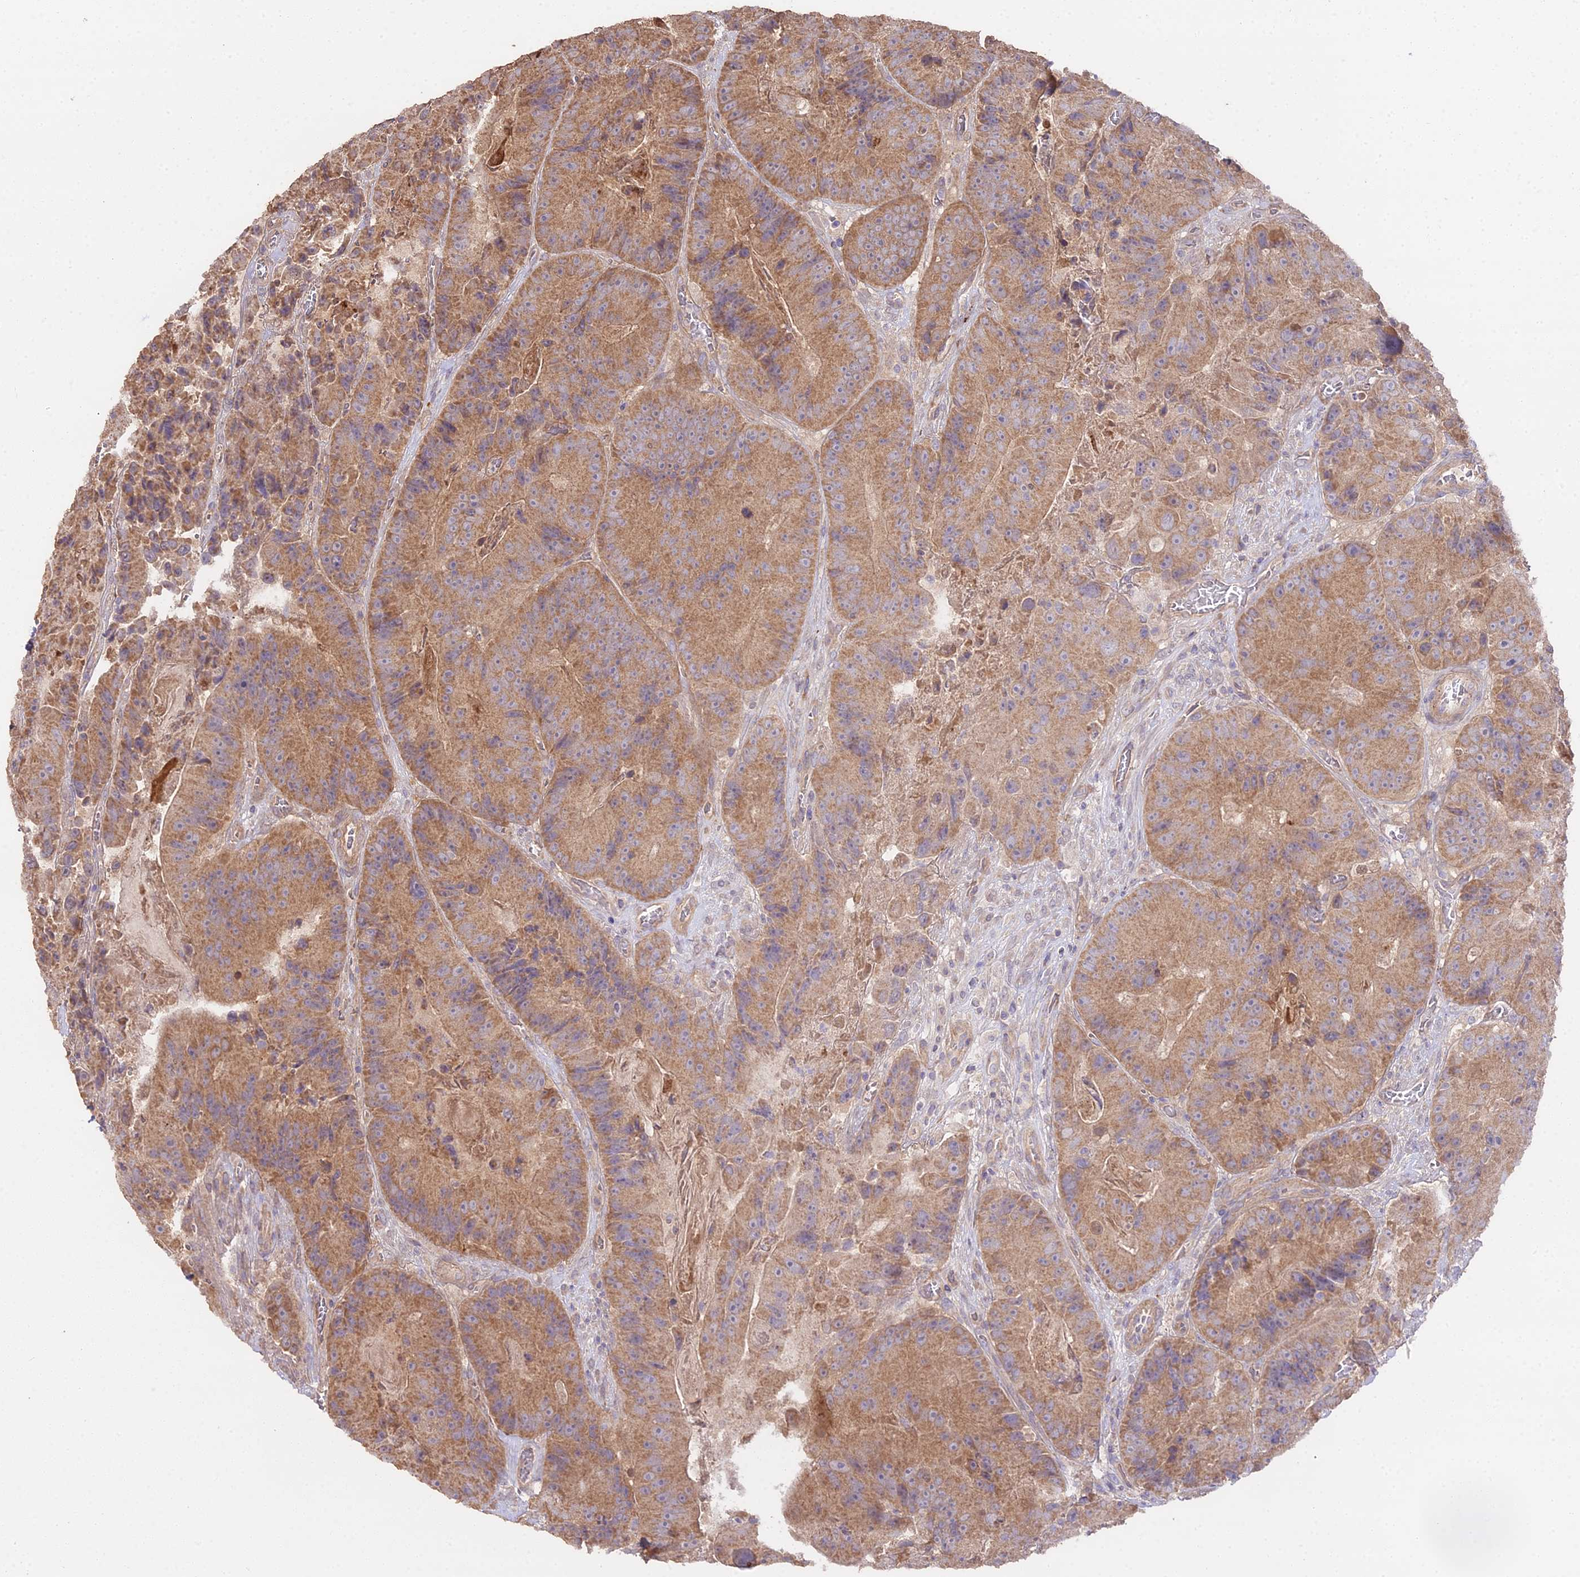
{"staining": {"intensity": "moderate", "quantity": ">75%", "location": "cytoplasmic/membranous"}, "tissue": "colorectal cancer", "cell_type": "Tumor cells", "image_type": "cancer", "snomed": [{"axis": "morphology", "description": "Adenocarcinoma, NOS"}, {"axis": "topography", "description": "Colon"}], "caption": "The micrograph reveals immunohistochemical staining of colorectal adenocarcinoma. There is moderate cytoplasmic/membranous expression is appreciated in approximately >75% of tumor cells.", "gene": "METTL13", "patient": {"sex": "female", "age": 86}}